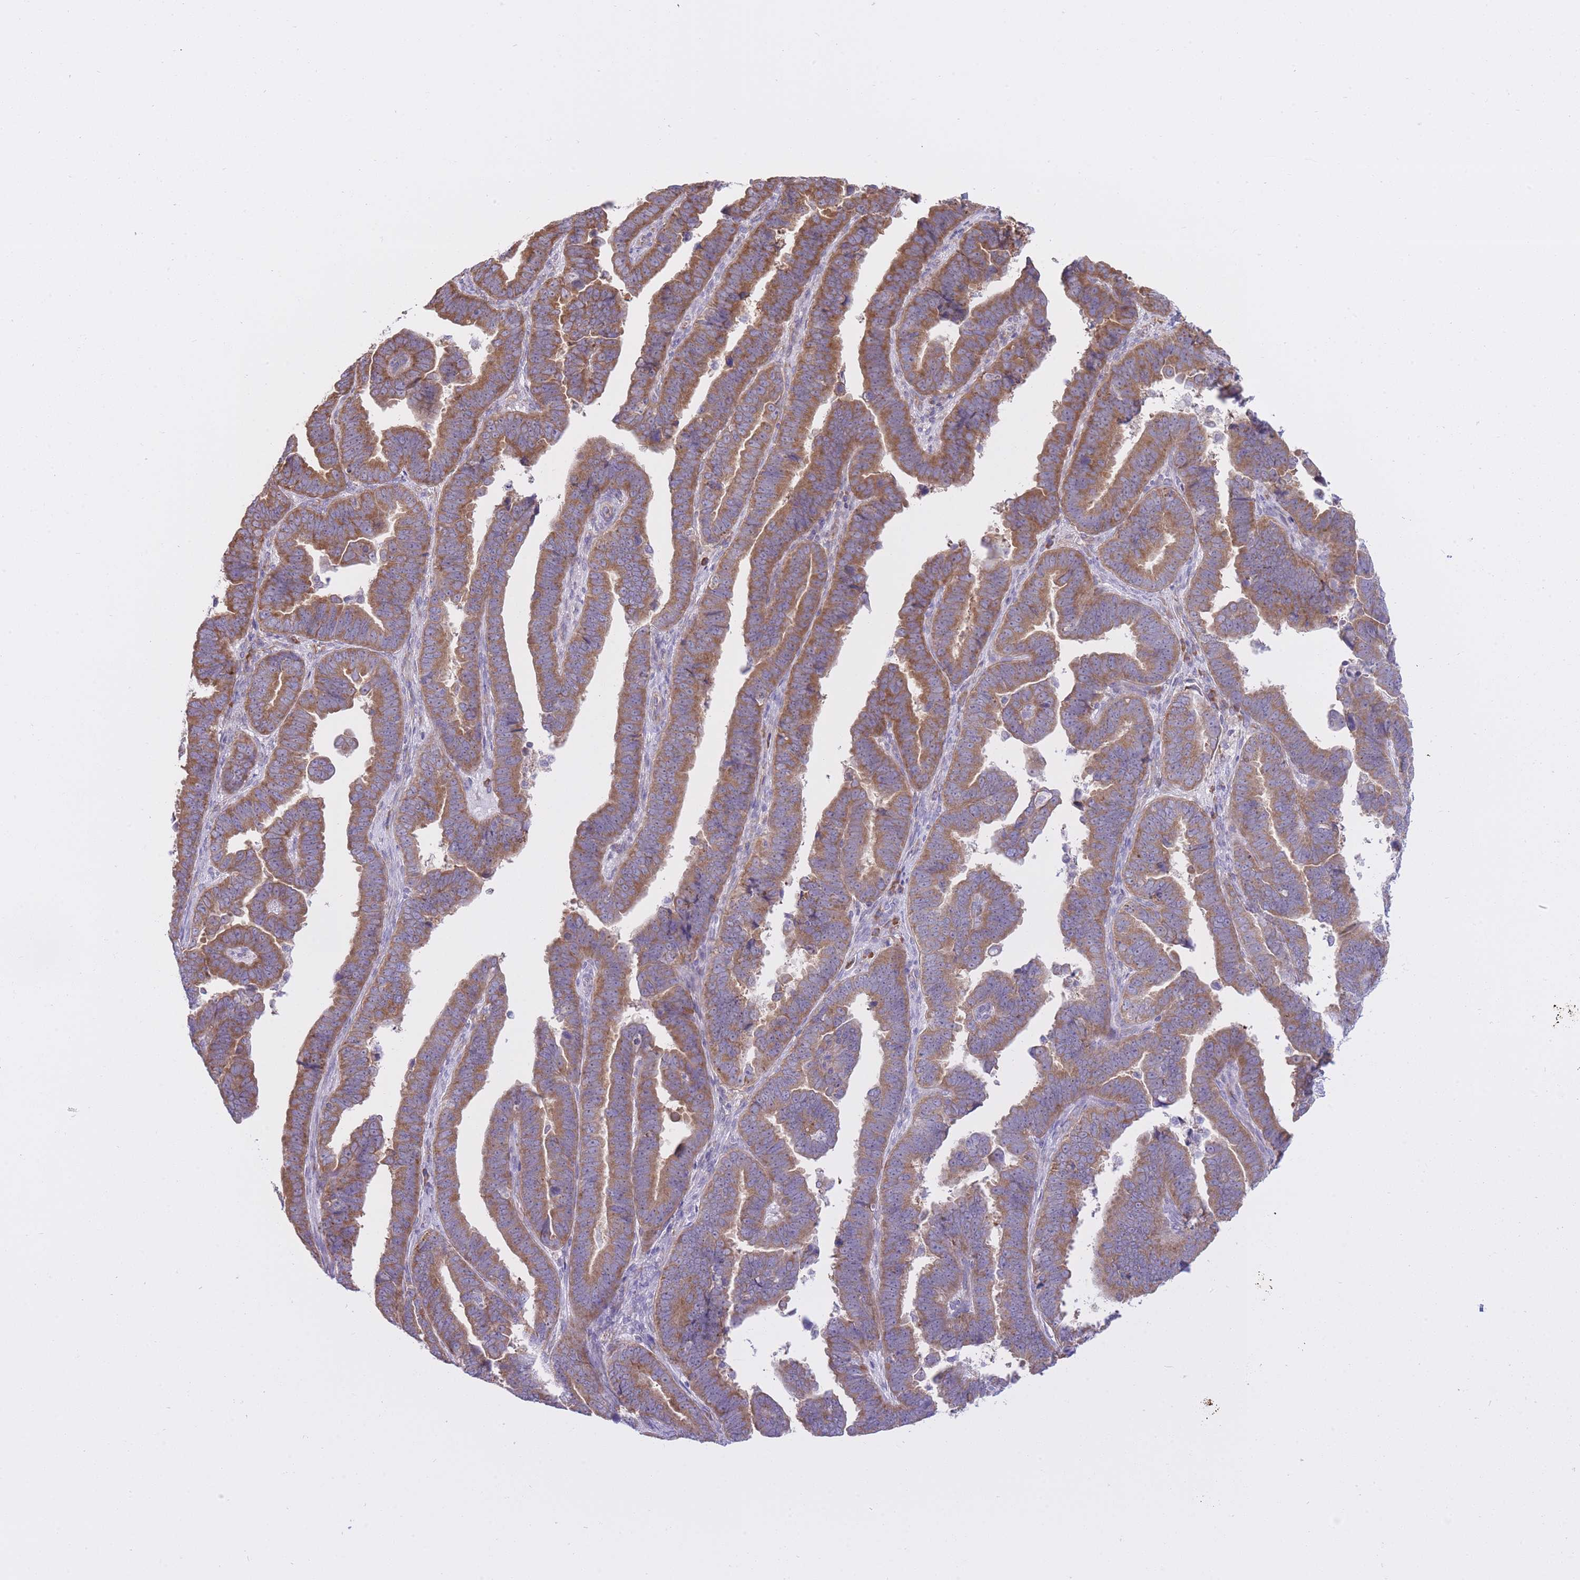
{"staining": {"intensity": "moderate", "quantity": ">75%", "location": "cytoplasmic/membranous"}, "tissue": "endometrial cancer", "cell_type": "Tumor cells", "image_type": "cancer", "snomed": [{"axis": "morphology", "description": "Adenocarcinoma, NOS"}, {"axis": "topography", "description": "Endometrium"}], "caption": "Endometrial cancer (adenocarcinoma) stained with a brown dye shows moderate cytoplasmic/membranous positive staining in approximately >75% of tumor cells.", "gene": "ZNF501", "patient": {"sex": "female", "age": 75}}